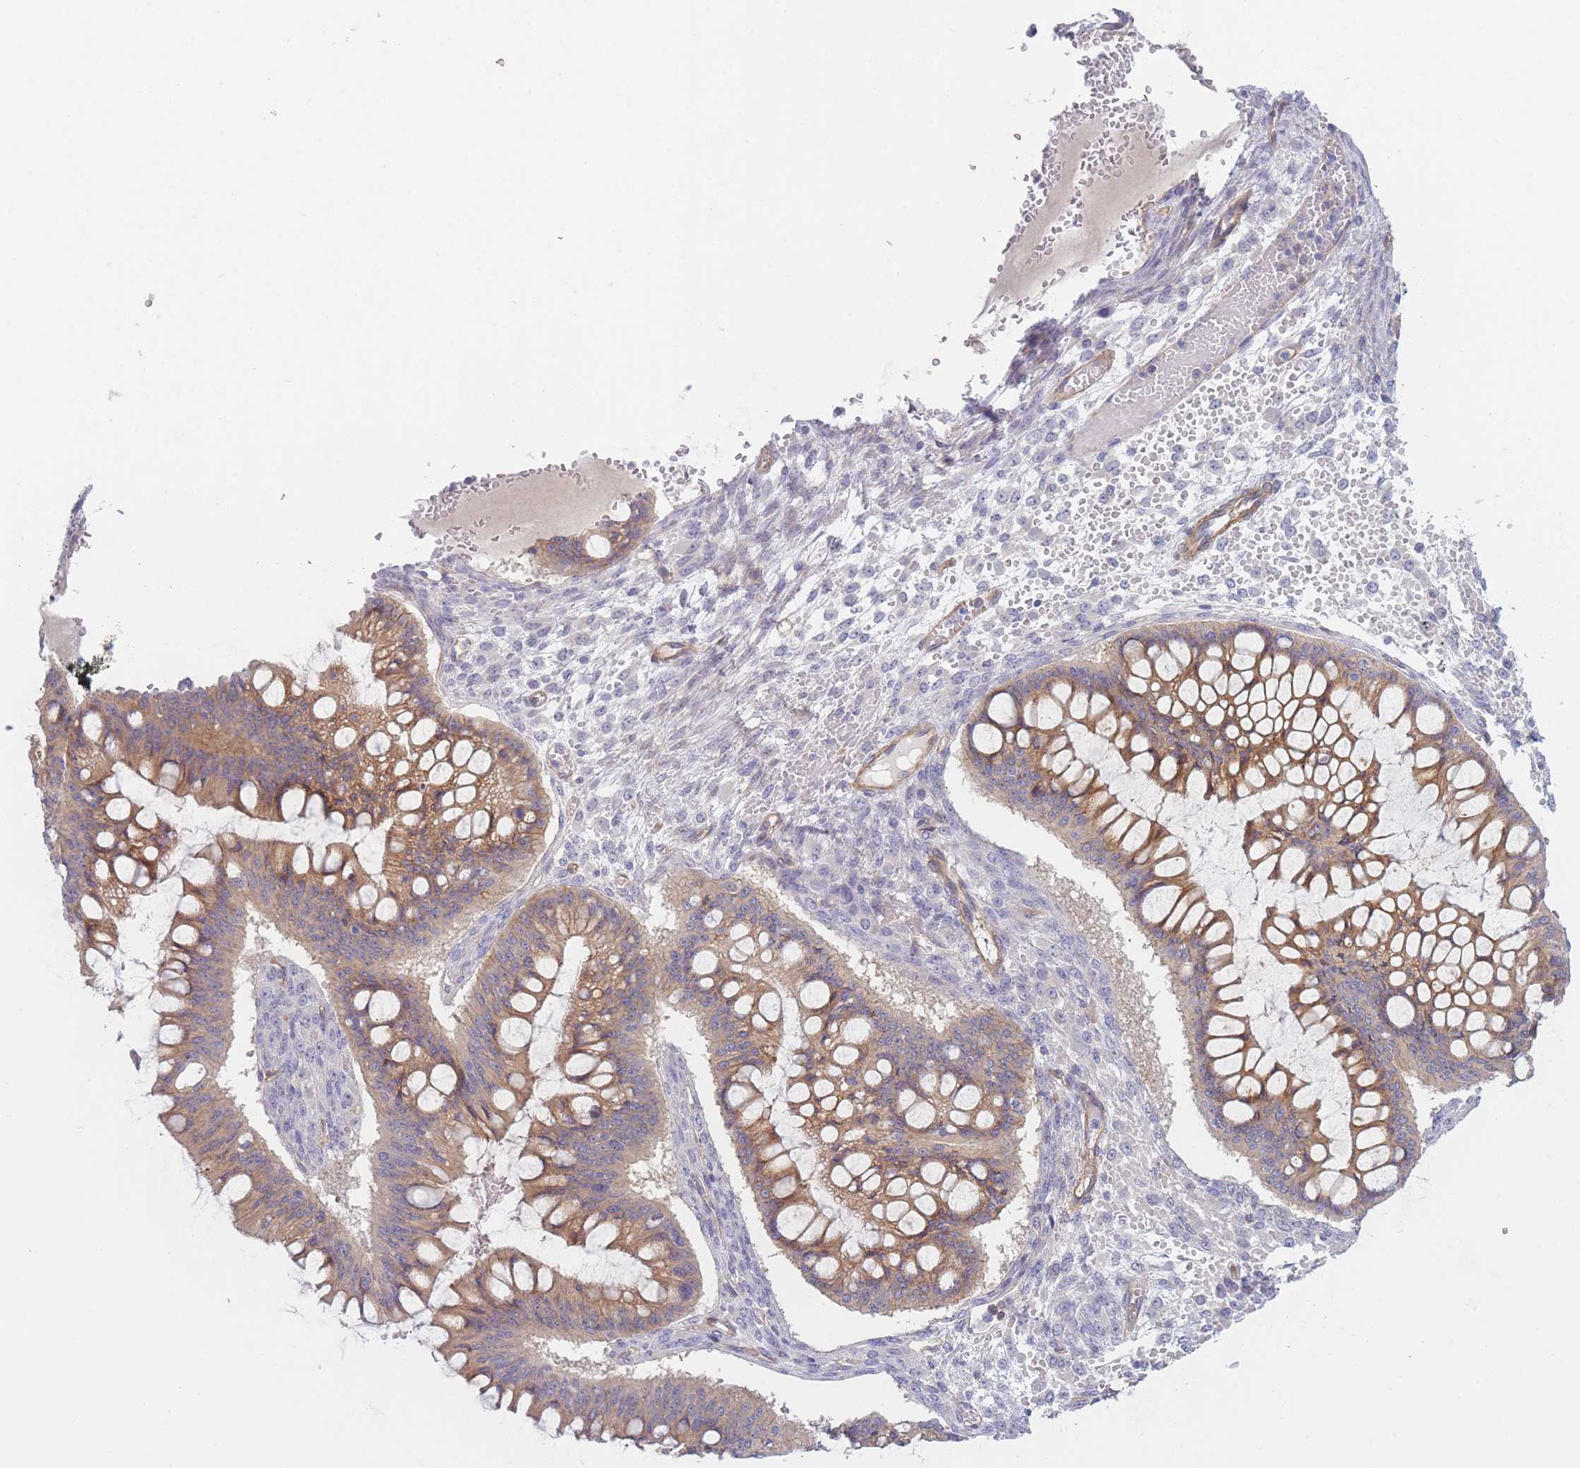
{"staining": {"intensity": "moderate", "quantity": ">75%", "location": "cytoplasmic/membranous"}, "tissue": "ovarian cancer", "cell_type": "Tumor cells", "image_type": "cancer", "snomed": [{"axis": "morphology", "description": "Cystadenocarcinoma, mucinous, NOS"}, {"axis": "topography", "description": "Ovary"}], "caption": "Human mucinous cystadenocarcinoma (ovarian) stained with a protein marker reveals moderate staining in tumor cells.", "gene": "WDR93", "patient": {"sex": "female", "age": 73}}